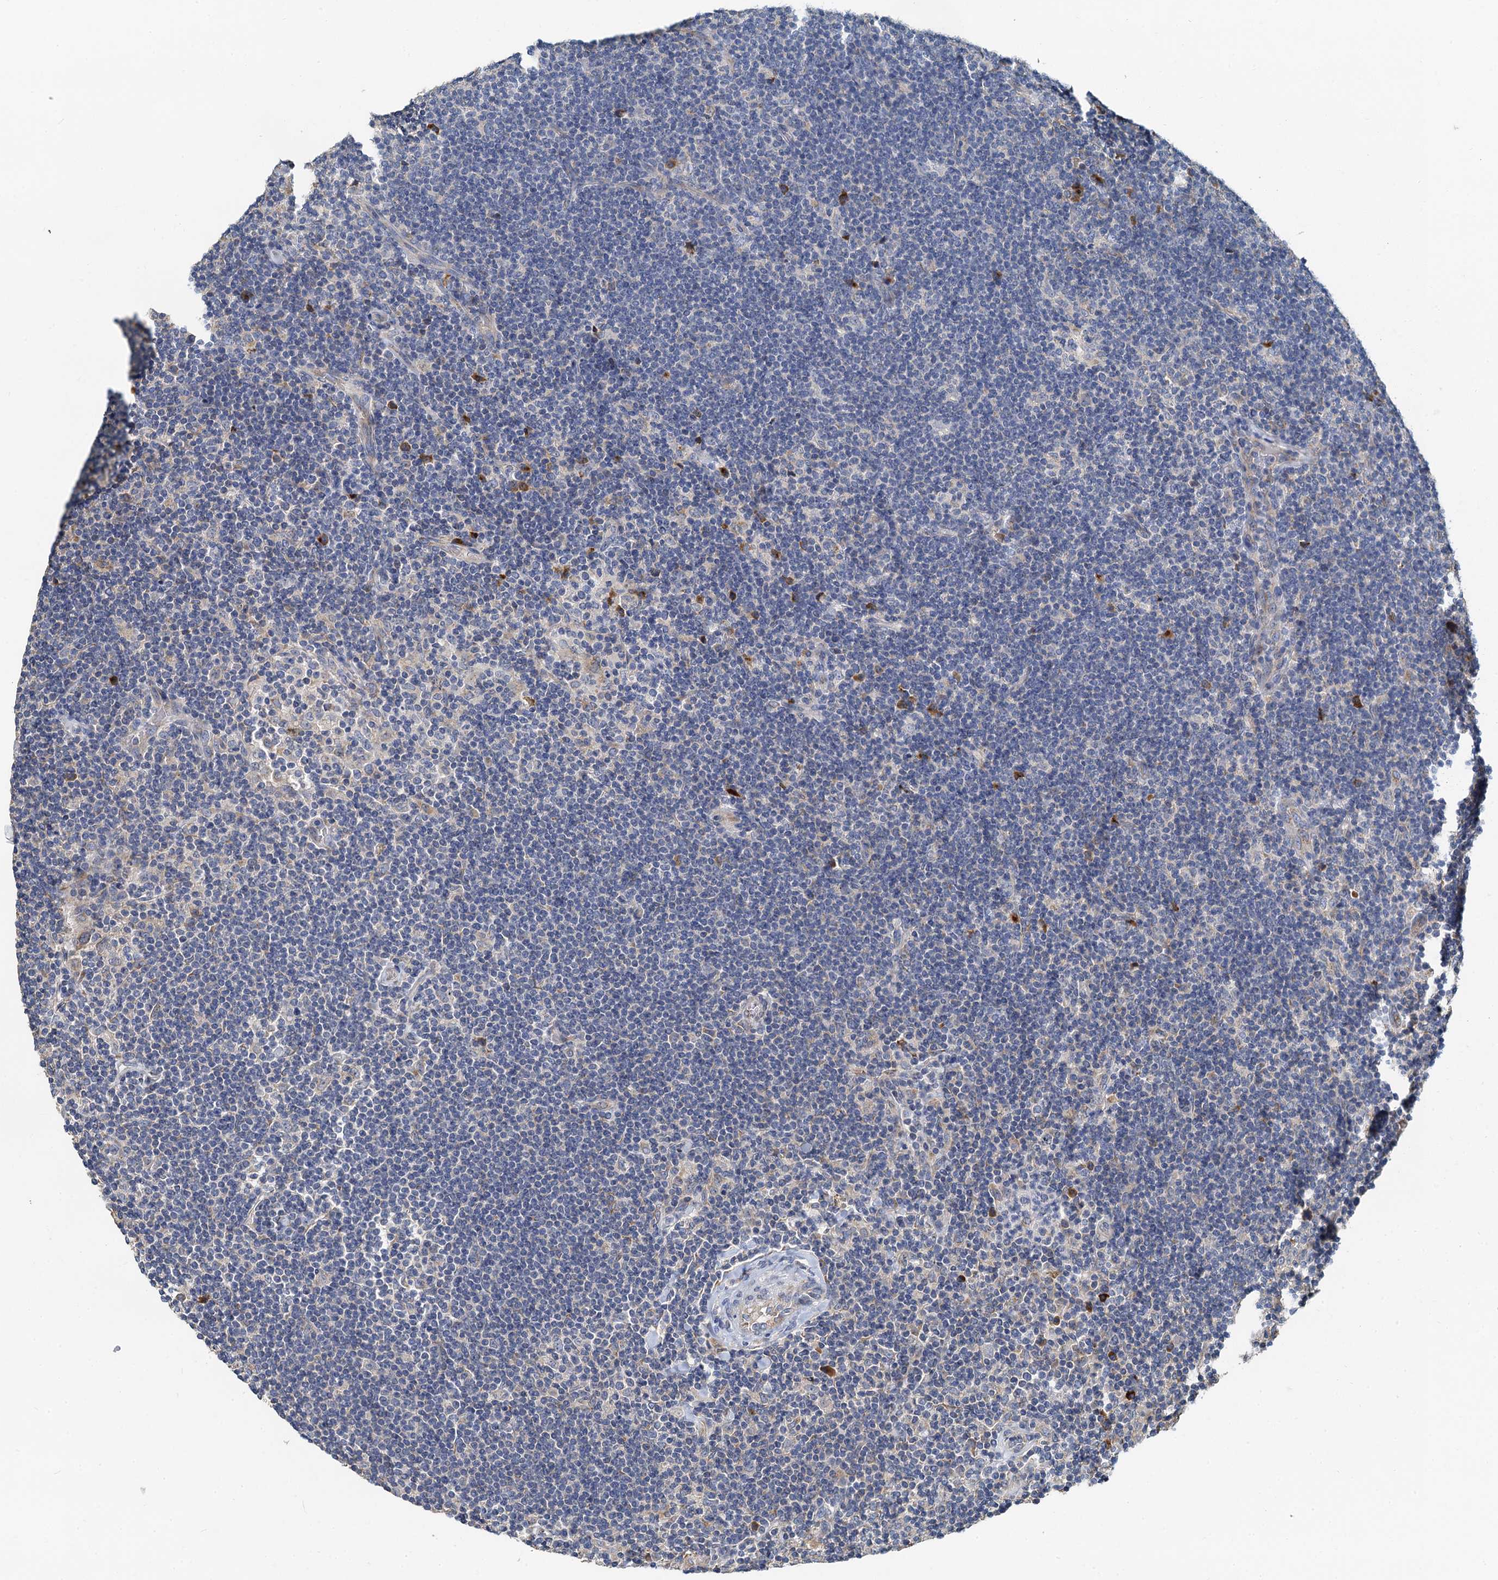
{"staining": {"intensity": "negative", "quantity": "none", "location": "none"}, "tissue": "lymphoma", "cell_type": "Tumor cells", "image_type": "cancer", "snomed": [{"axis": "morphology", "description": "Hodgkin's disease, NOS"}, {"axis": "topography", "description": "Lymph node"}], "caption": "Immunohistochemistry photomicrograph of human Hodgkin's disease stained for a protein (brown), which displays no expression in tumor cells.", "gene": "NKAPD1", "patient": {"sex": "female", "age": 57}}